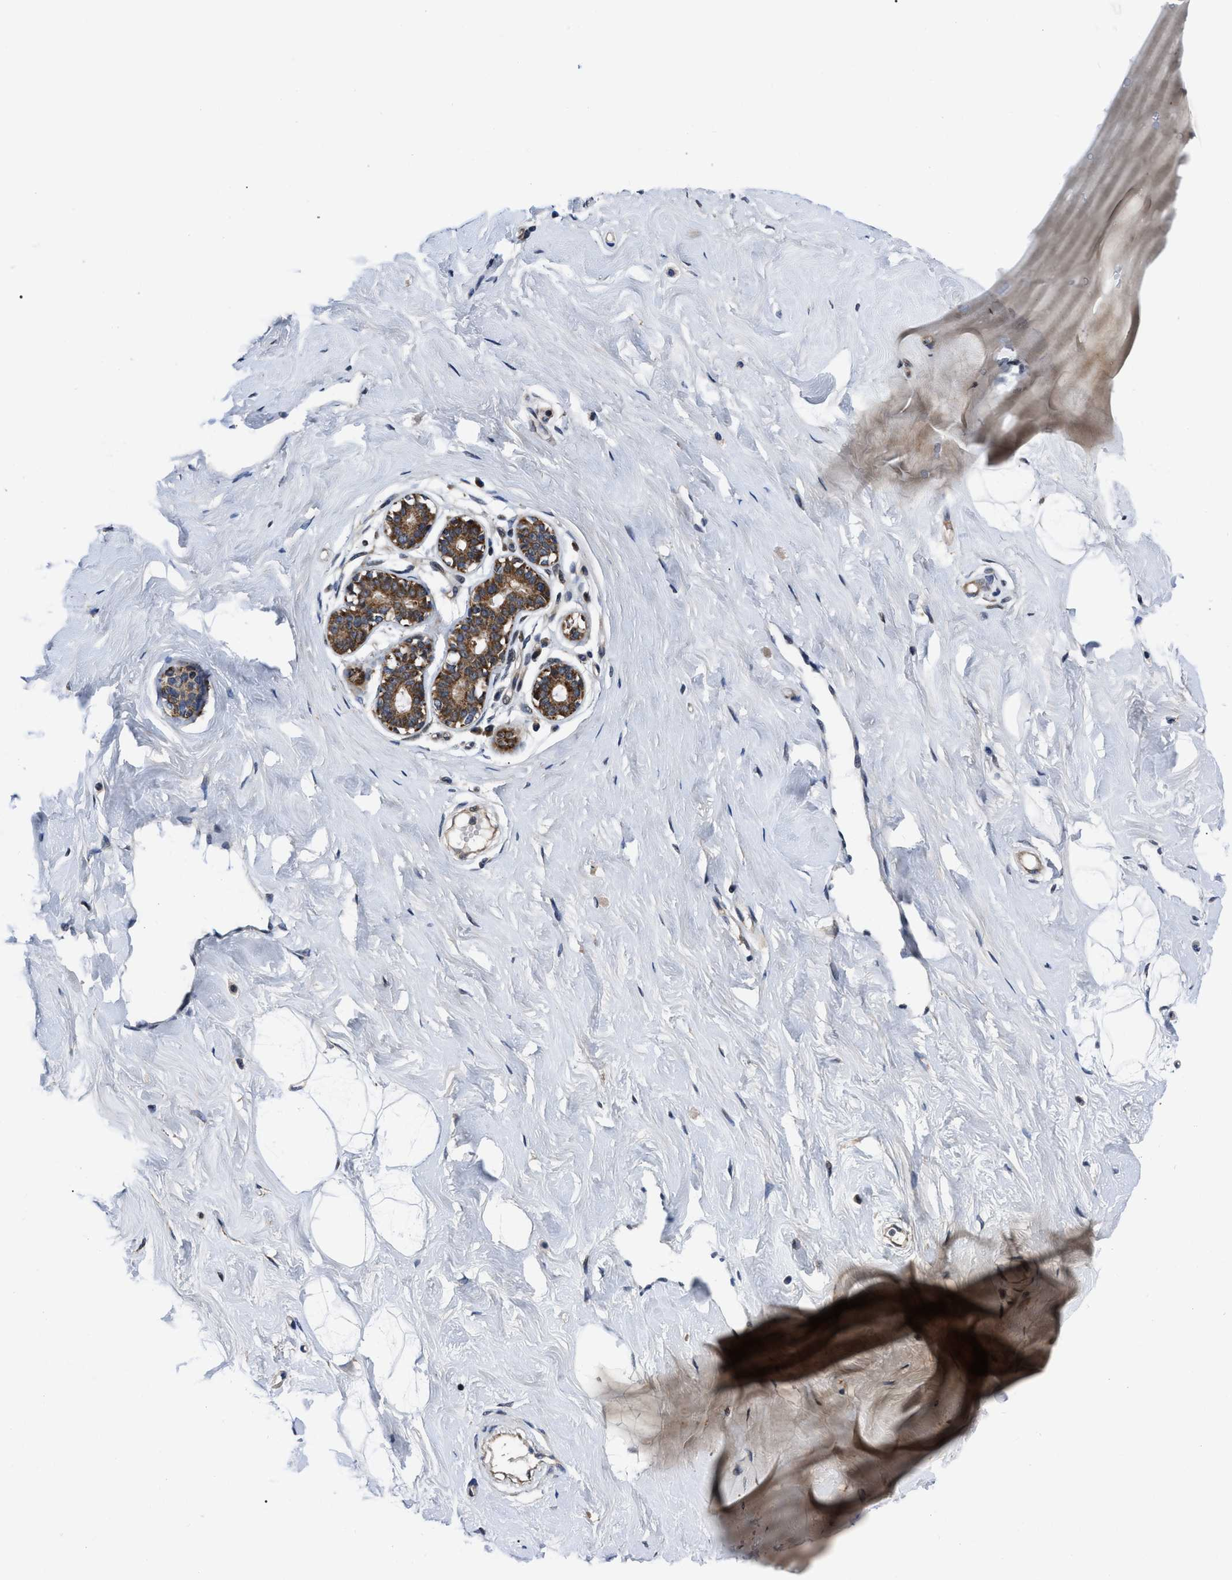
{"staining": {"intensity": "moderate", "quantity": ">75%", "location": "nuclear"}, "tissue": "breast", "cell_type": "Adipocytes", "image_type": "normal", "snomed": [{"axis": "morphology", "description": "Normal tissue, NOS"}, {"axis": "topography", "description": "Breast"}], "caption": "Unremarkable breast reveals moderate nuclear expression in about >75% of adipocytes The staining is performed using DAB (3,3'-diaminobenzidine) brown chromogen to label protein expression. The nuclei are counter-stained blue using hematoxylin..", "gene": "PPWD1", "patient": {"sex": "female", "age": 23}}